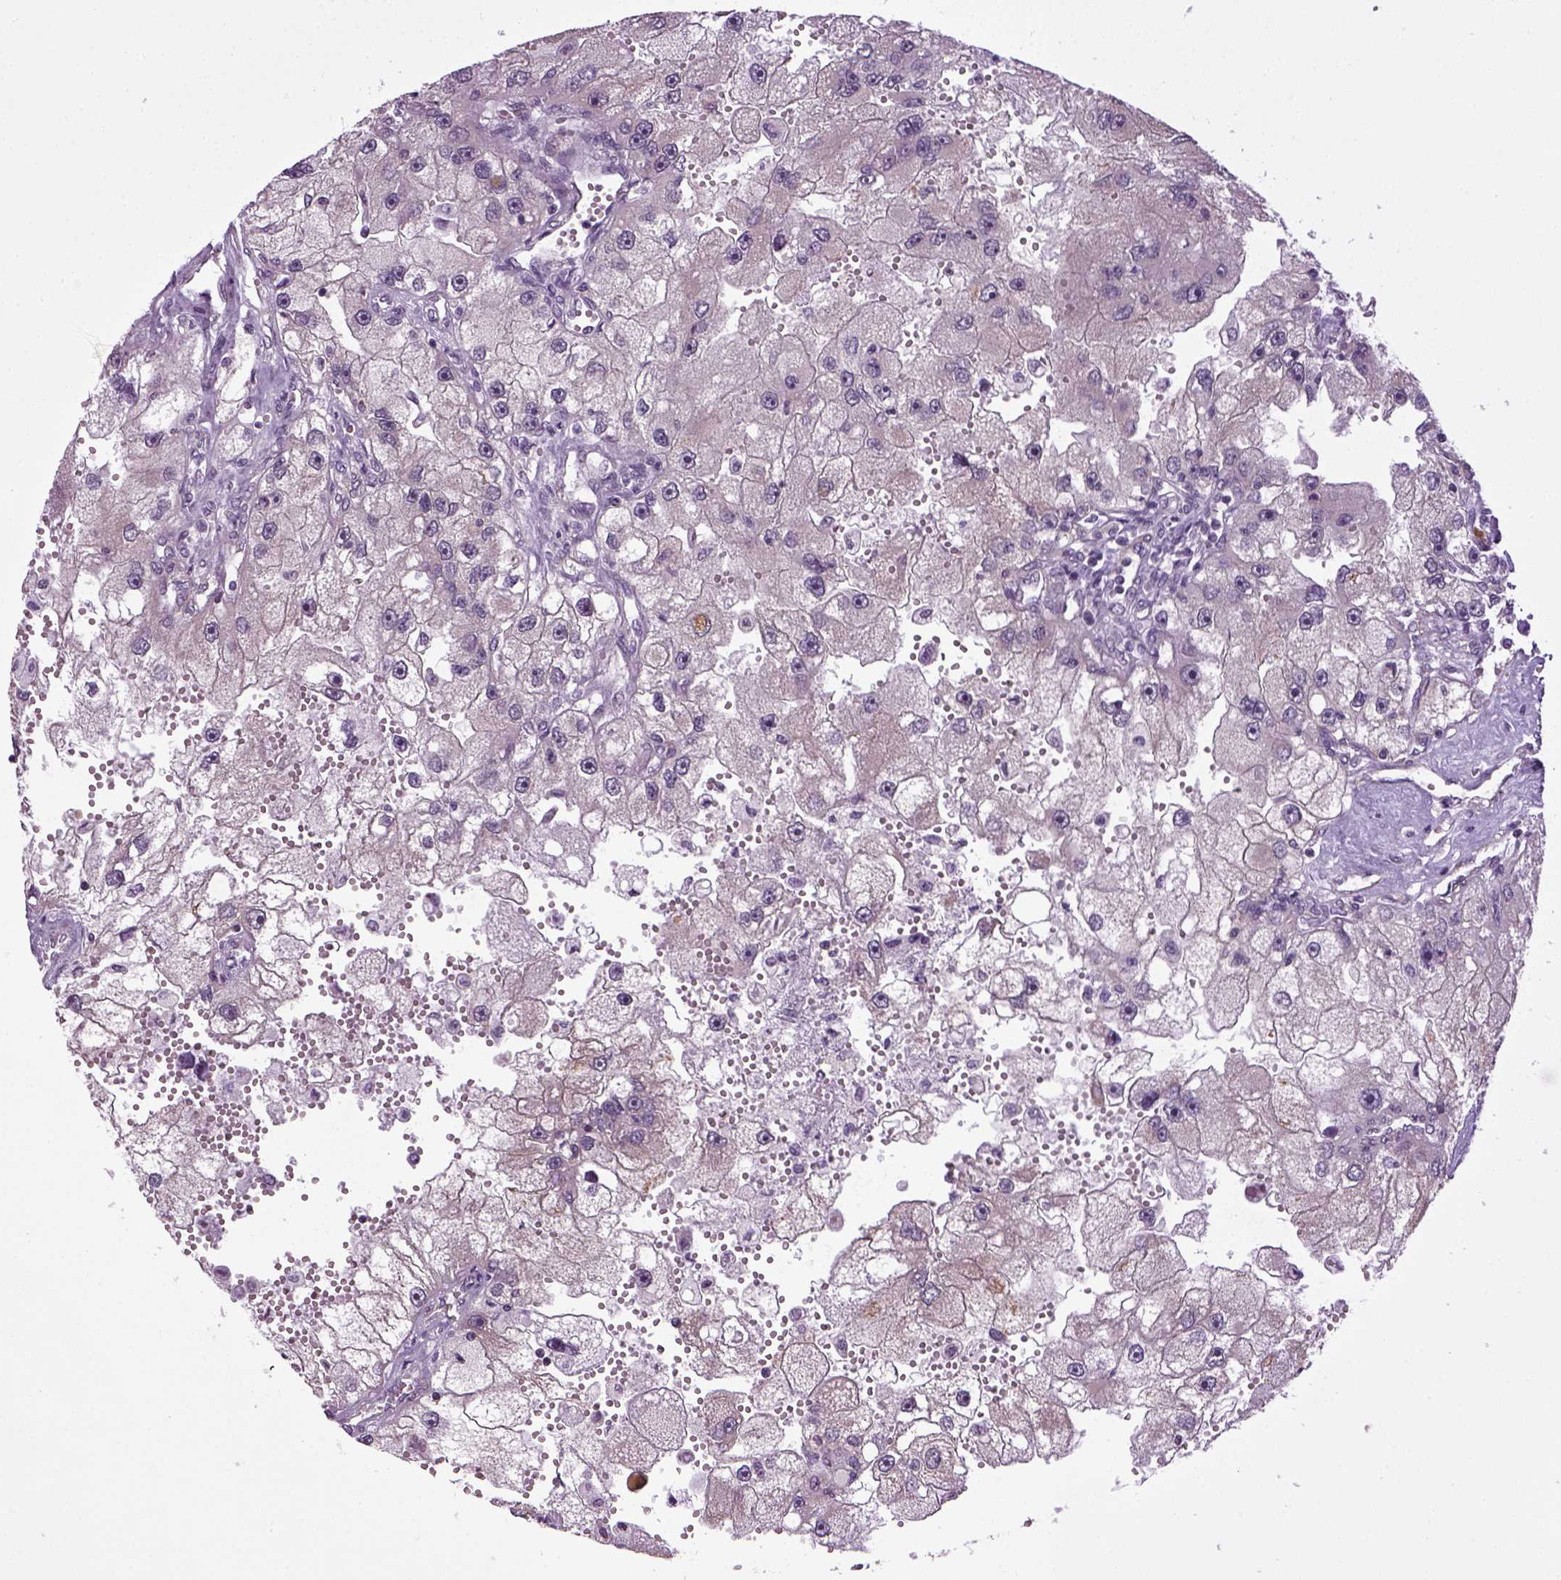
{"staining": {"intensity": "negative", "quantity": "none", "location": "none"}, "tissue": "renal cancer", "cell_type": "Tumor cells", "image_type": "cancer", "snomed": [{"axis": "morphology", "description": "Adenocarcinoma, NOS"}, {"axis": "topography", "description": "Kidney"}], "caption": "Immunohistochemistry photomicrograph of renal cancer (adenocarcinoma) stained for a protein (brown), which shows no positivity in tumor cells.", "gene": "TPRG1", "patient": {"sex": "male", "age": 63}}